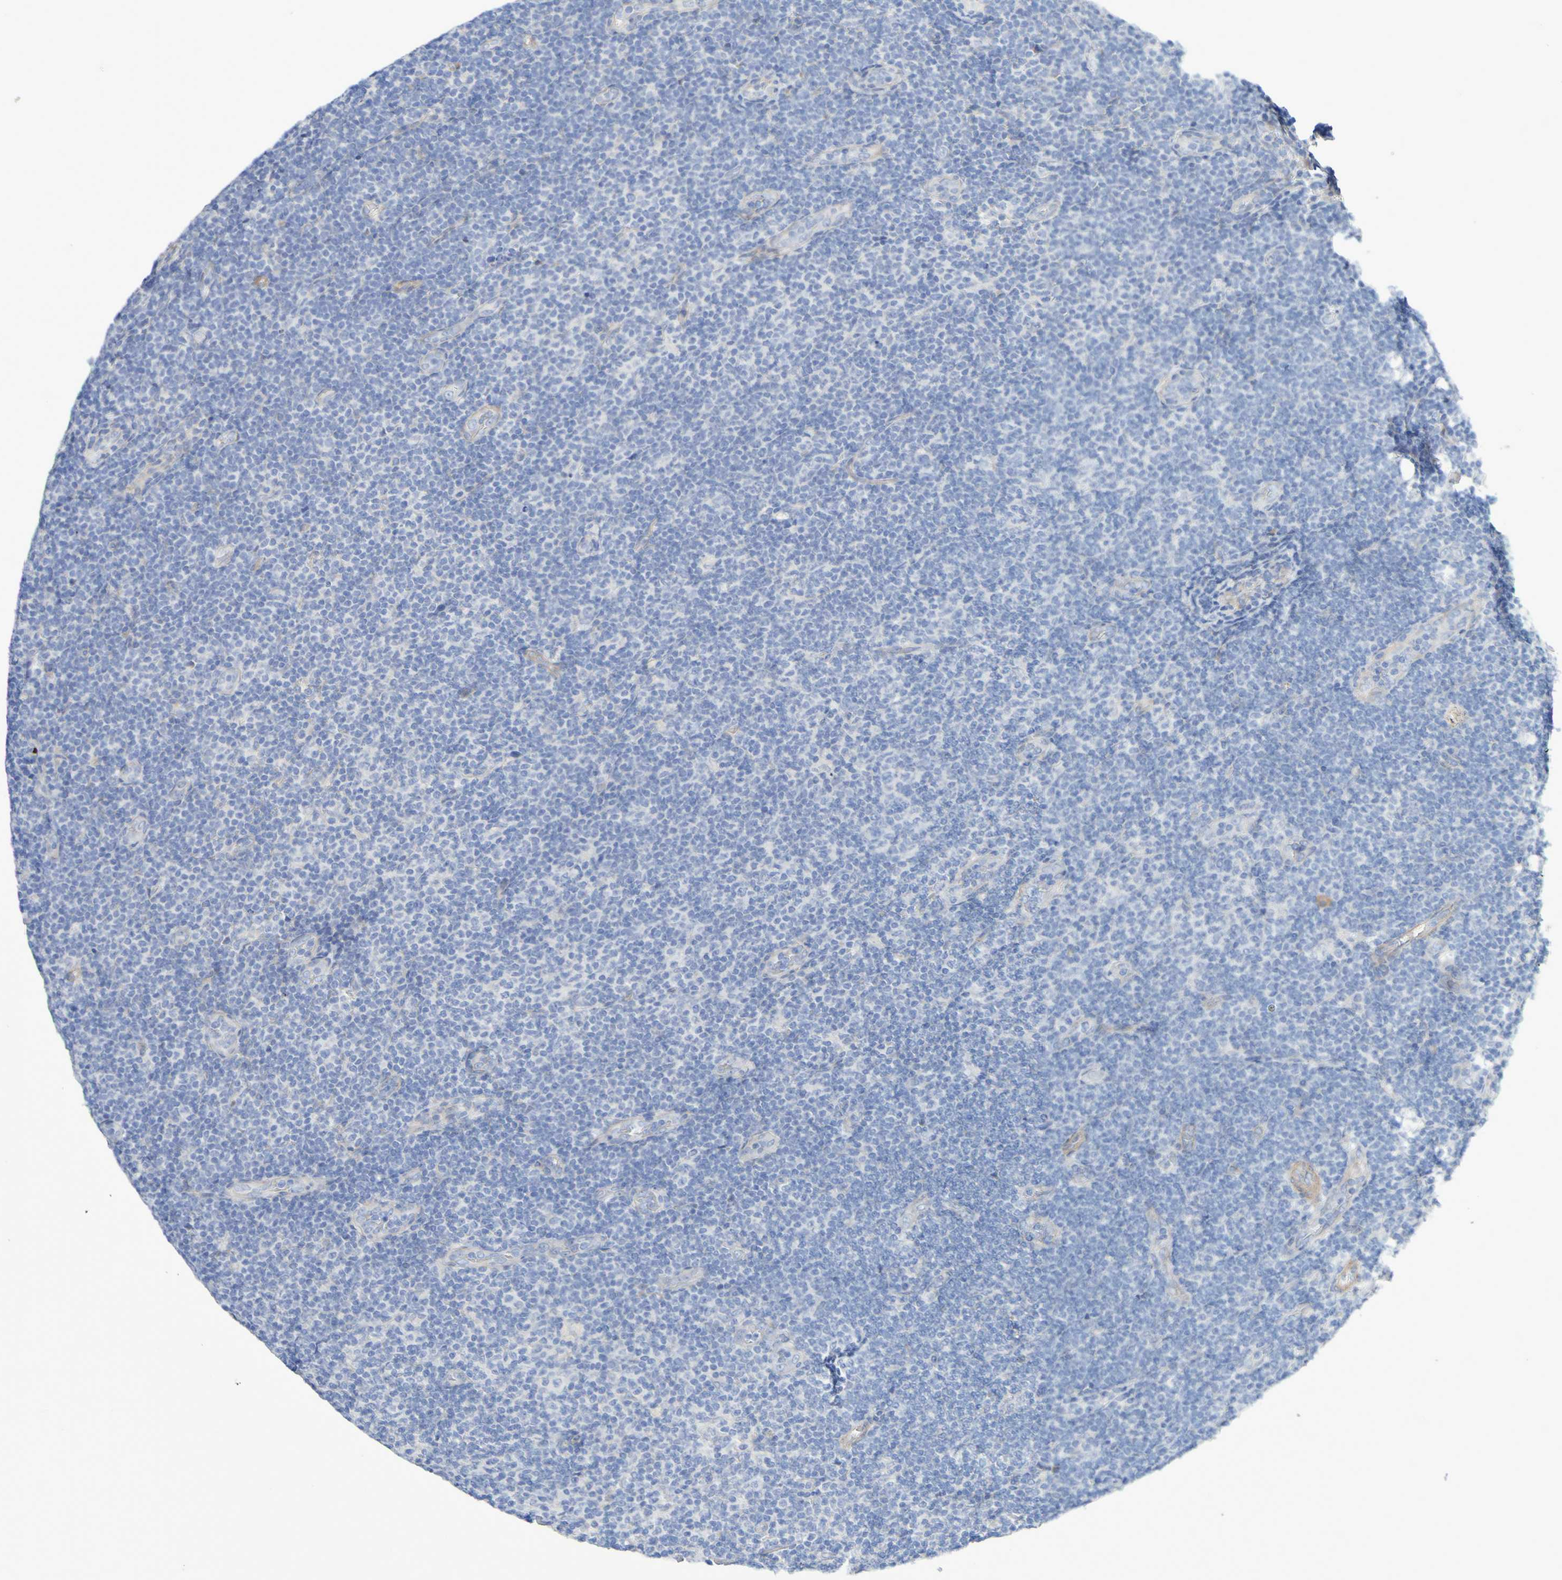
{"staining": {"intensity": "negative", "quantity": "none", "location": "none"}, "tissue": "lymphoma", "cell_type": "Tumor cells", "image_type": "cancer", "snomed": [{"axis": "morphology", "description": "Malignant lymphoma, non-Hodgkin's type, Low grade"}, {"axis": "topography", "description": "Lymph node"}], "caption": "Tumor cells are negative for protein expression in human lymphoma.", "gene": "LPP", "patient": {"sex": "male", "age": 83}}